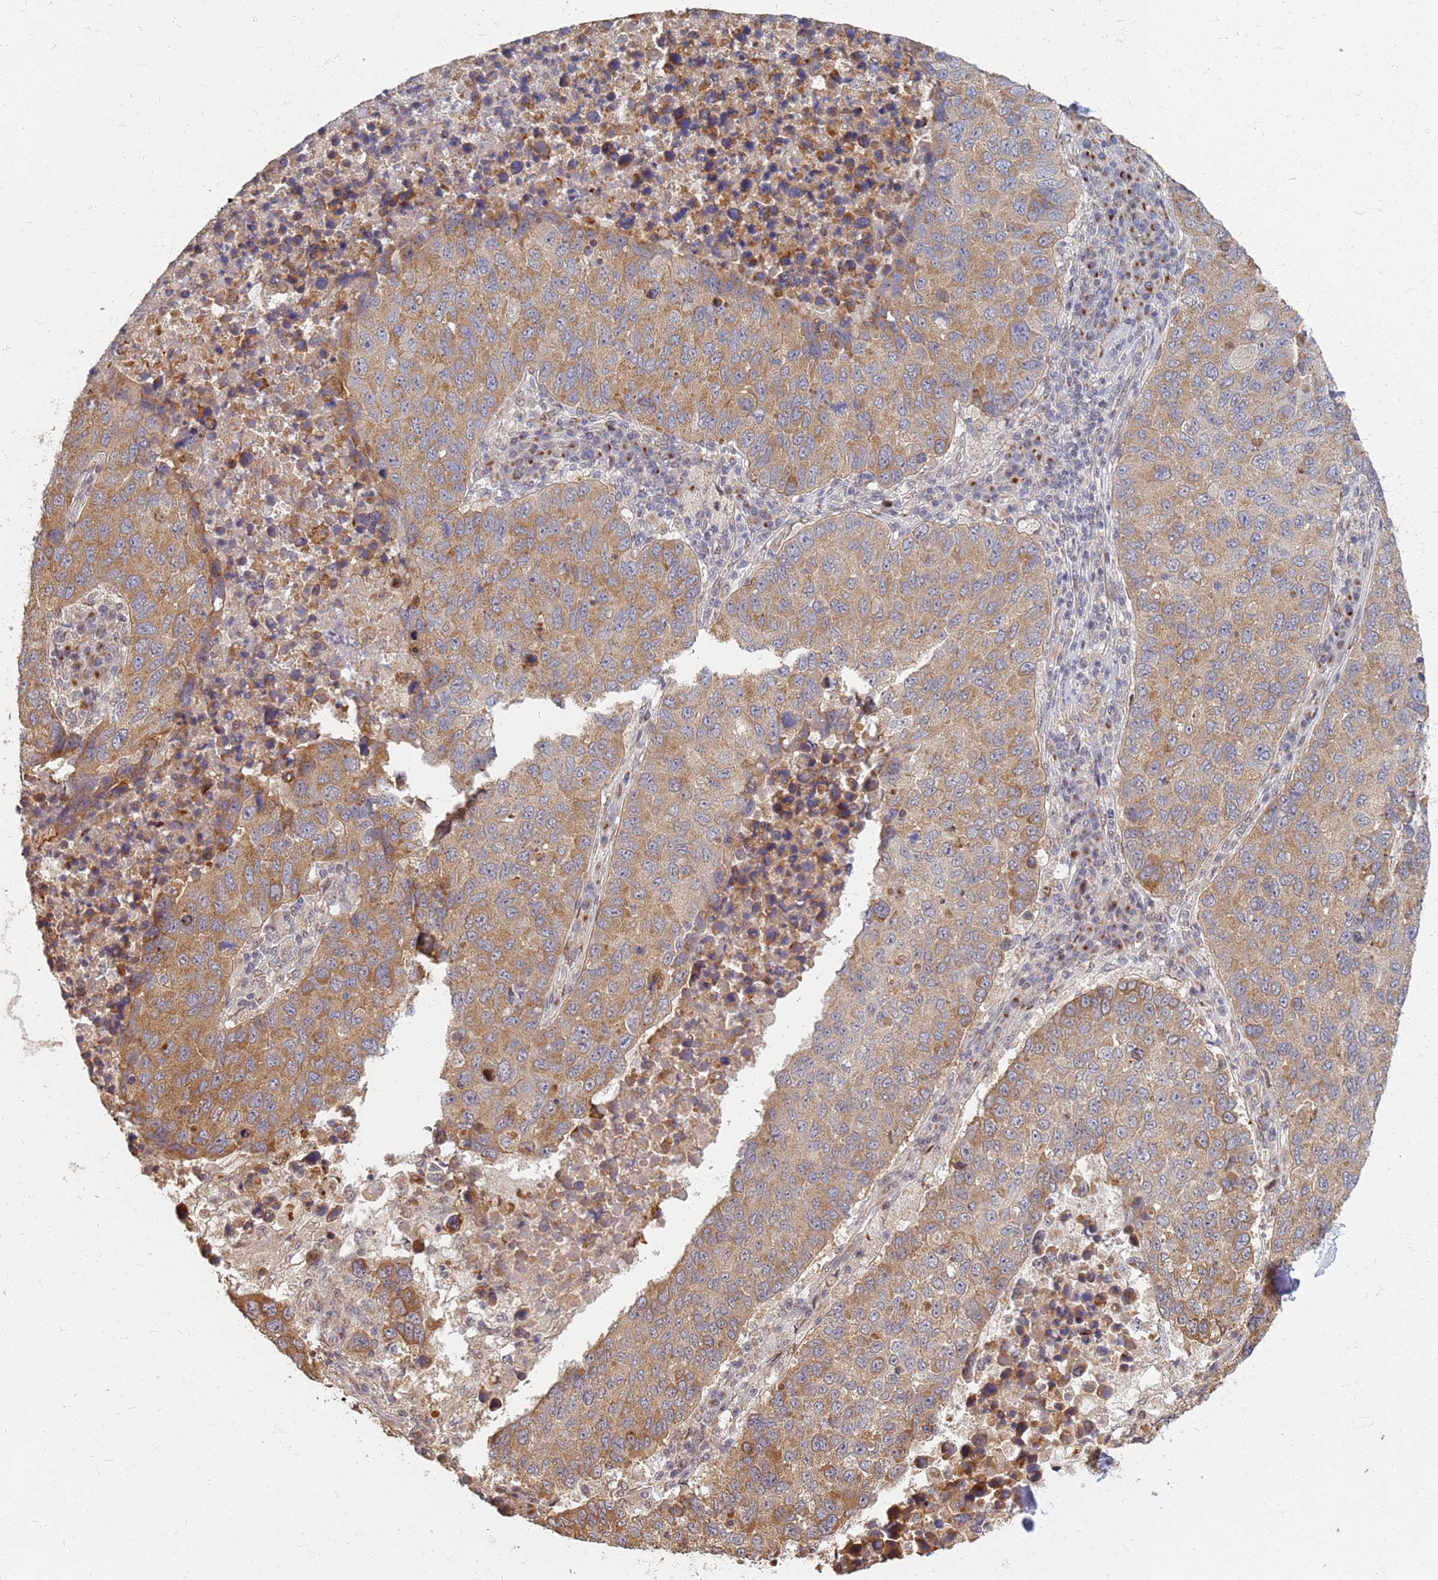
{"staining": {"intensity": "moderate", "quantity": ">75%", "location": "cytoplasmic/membranous"}, "tissue": "lung cancer", "cell_type": "Tumor cells", "image_type": "cancer", "snomed": [{"axis": "morphology", "description": "Squamous cell carcinoma, NOS"}, {"axis": "topography", "description": "Lung"}], "caption": "IHC of lung cancer displays medium levels of moderate cytoplasmic/membranous staining in about >75% of tumor cells. Nuclei are stained in blue.", "gene": "ITGB4", "patient": {"sex": "male", "age": 73}}